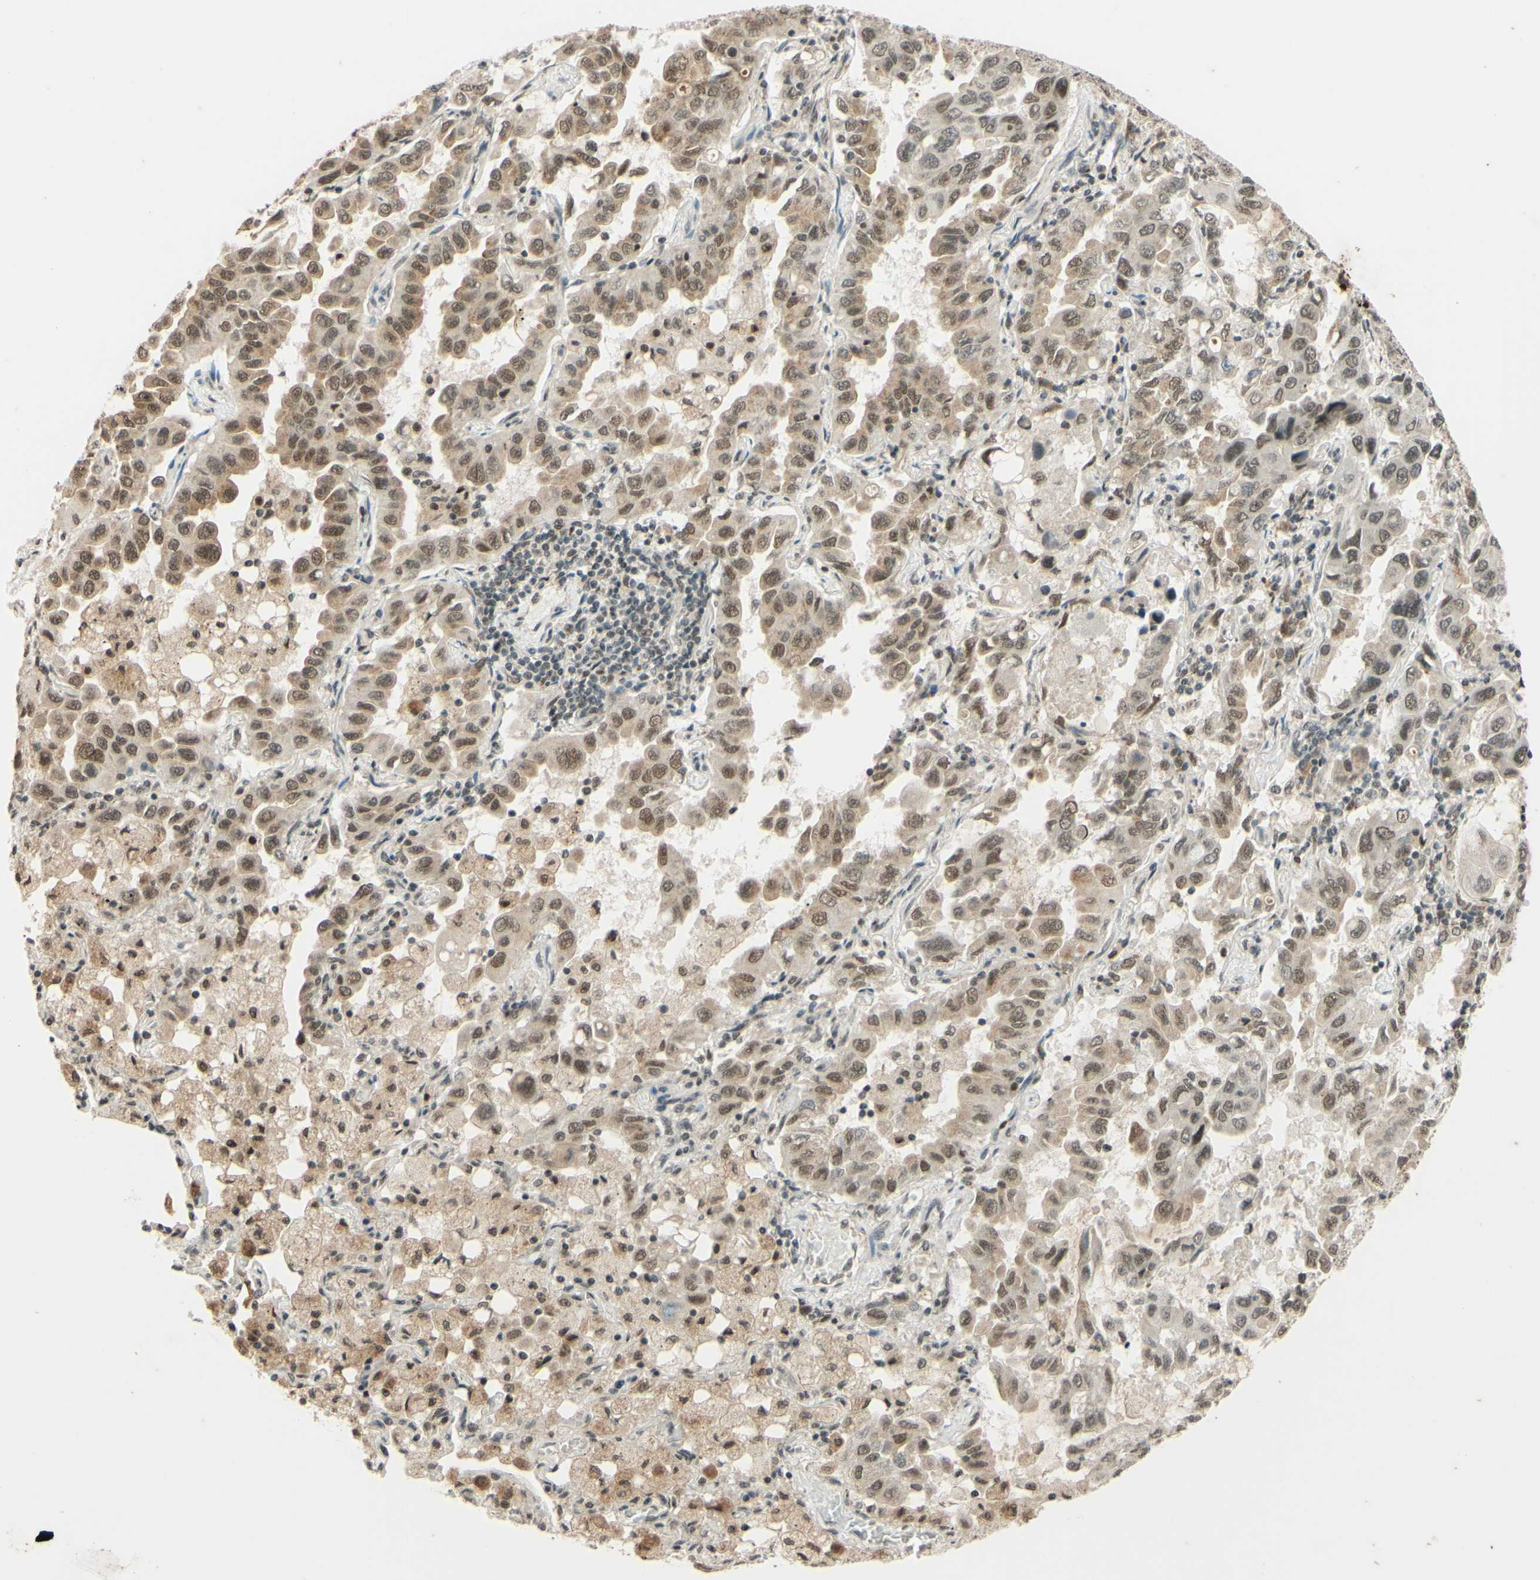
{"staining": {"intensity": "moderate", "quantity": ">75%", "location": "nuclear"}, "tissue": "lung cancer", "cell_type": "Tumor cells", "image_type": "cancer", "snomed": [{"axis": "morphology", "description": "Adenocarcinoma, NOS"}, {"axis": "topography", "description": "Lung"}], "caption": "Human lung cancer stained with a protein marker displays moderate staining in tumor cells.", "gene": "SMARCB1", "patient": {"sex": "male", "age": 64}}